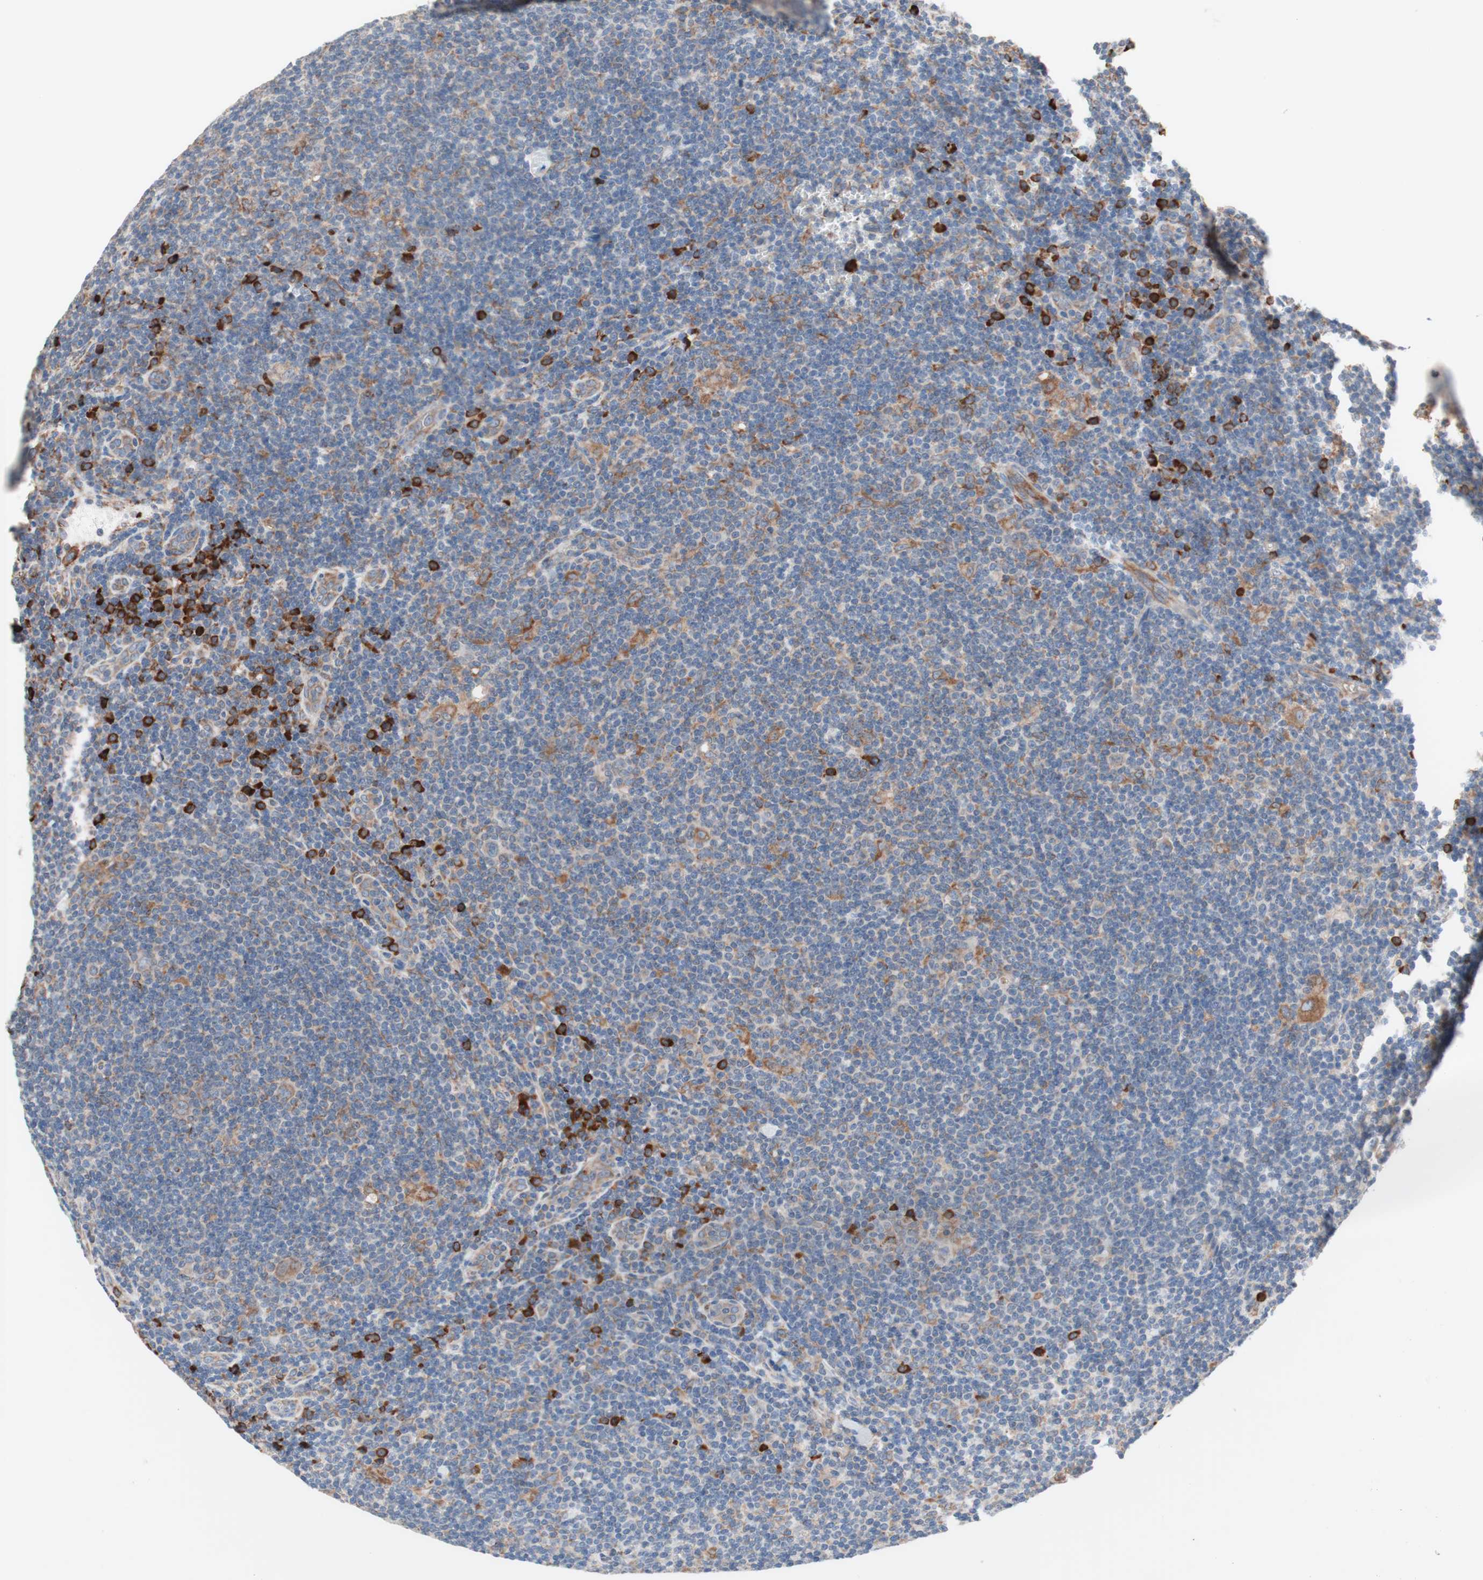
{"staining": {"intensity": "moderate", "quantity": ">75%", "location": "cytoplasmic/membranous"}, "tissue": "lymphoma", "cell_type": "Tumor cells", "image_type": "cancer", "snomed": [{"axis": "morphology", "description": "Hodgkin's disease, NOS"}, {"axis": "topography", "description": "Lymph node"}], "caption": "Protein expression analysis of lymphoma reveals moderate cytoplasmic/membranous staining in approximately >75% of tumor cells.", "gene": "SLC27A4", "patient": {"sex": "female", "age": 57}}